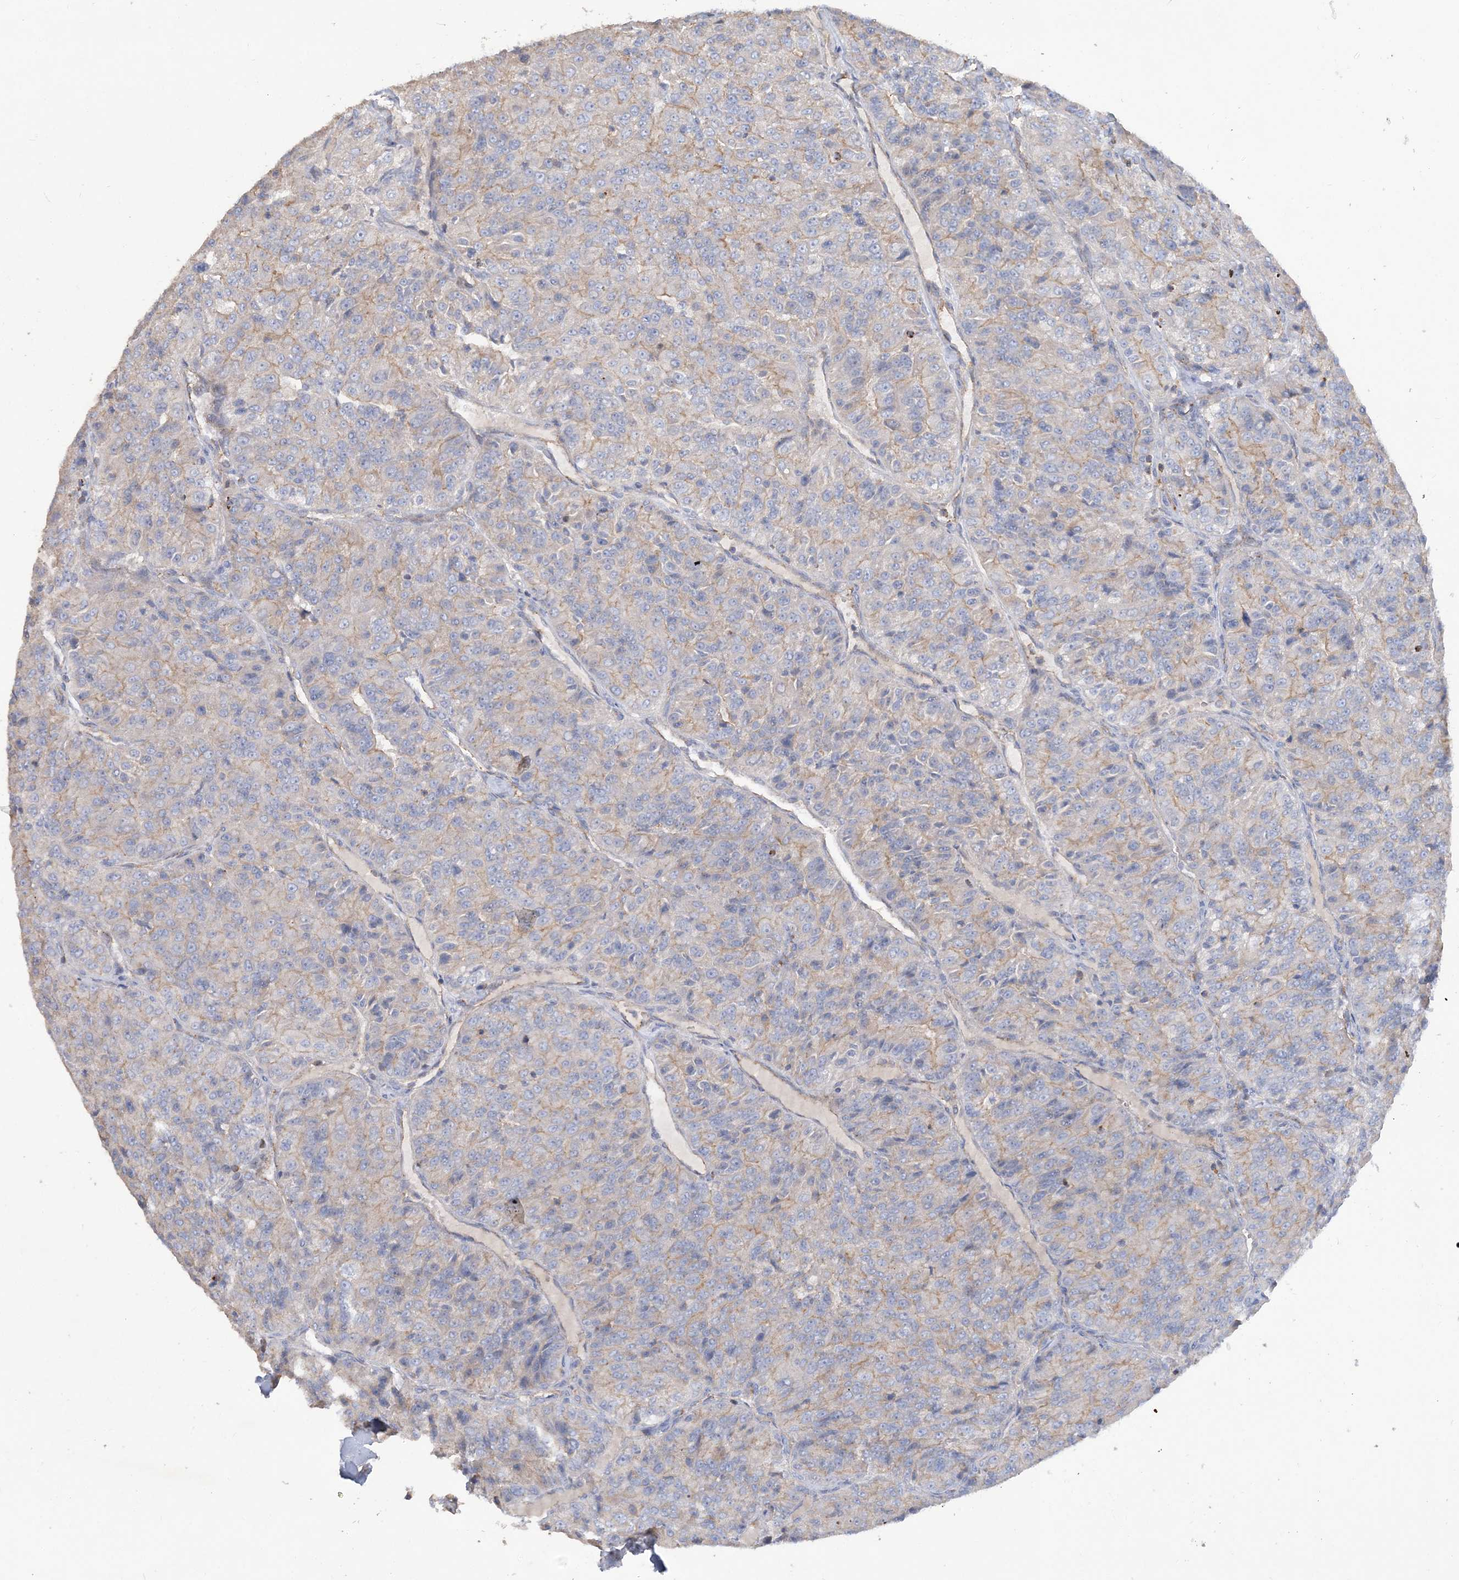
{"staining": {"intensity": "moderate", "quantity": "25%-75%", "location": "cytoplasmic/membranous"}, "tissue": "renal cancer", "cell_type": "Tumor cells", "image_type": "cancer", "snomed": [{"axis": "morphology", "description": "Adenocarcinoma, NOS"}, {"axis": "topography", "description": "Kidney"}], "caption": "This histopathology image exhibits immunohistochemistry staining of renal cancer (adenocarcinoma), with medium moderate cytoplasmic/membranous staining in about 25%-75% of tumor cells.", "gene": "PIGC", "patient": {"sex": "female", "age": 63}}